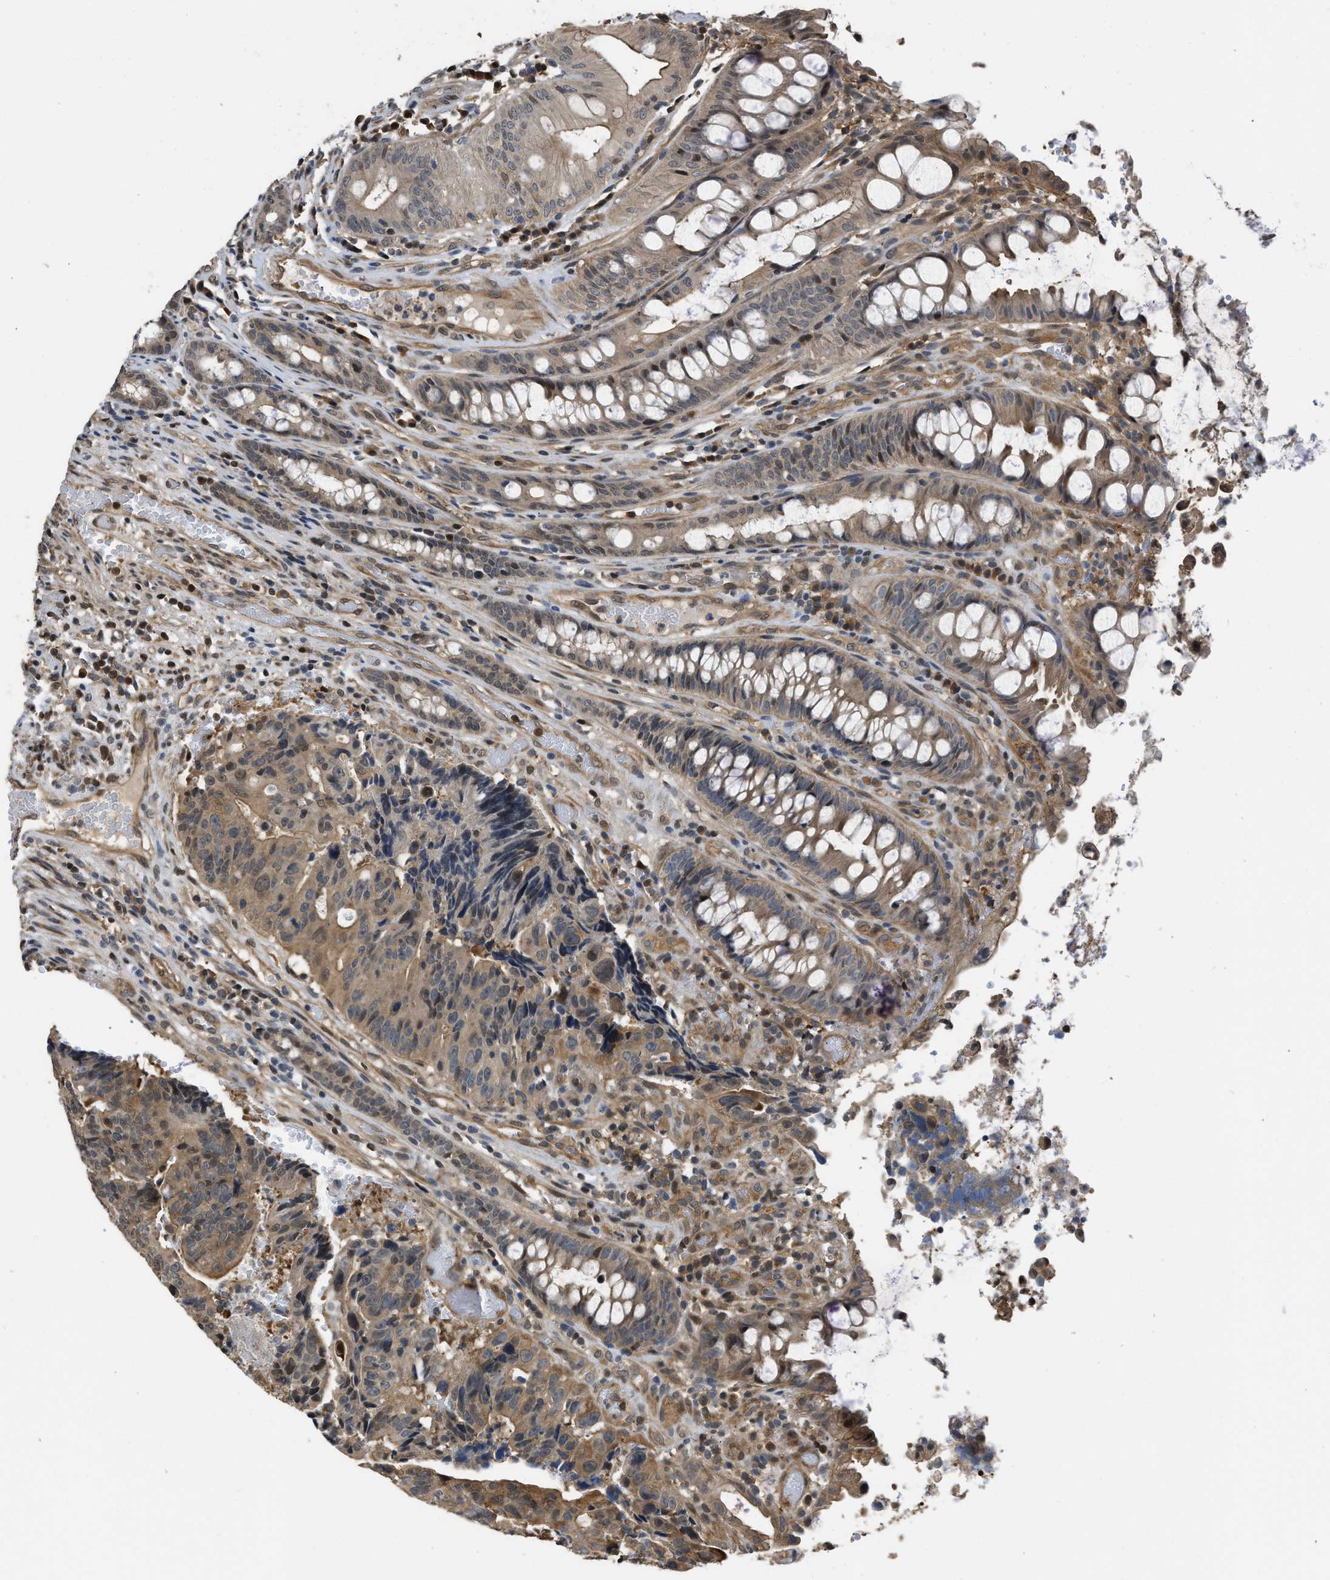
{"staining": {"intensity": "weak", "quantity": ">75%", "location": "cytoplasmic/membranous"}, "tissue": "colorectal cancer", "cell_type": "Tumor cells", "image_type": "cancer", "snomed": [{"axis": "morphology", "description": "Adenocarcinoma, NOS"}, {"axis": "topography", "description": "Colon"}], "caption": "An IHC histopathology image of neoplastic tissue is shown. Protein staining in brown shows weak cytoplasmic/membranous positivity in colorectal adenocarcinoma within tumor cells.", "gene": "TES", "patient": {"sex": "female", "age": 57}}